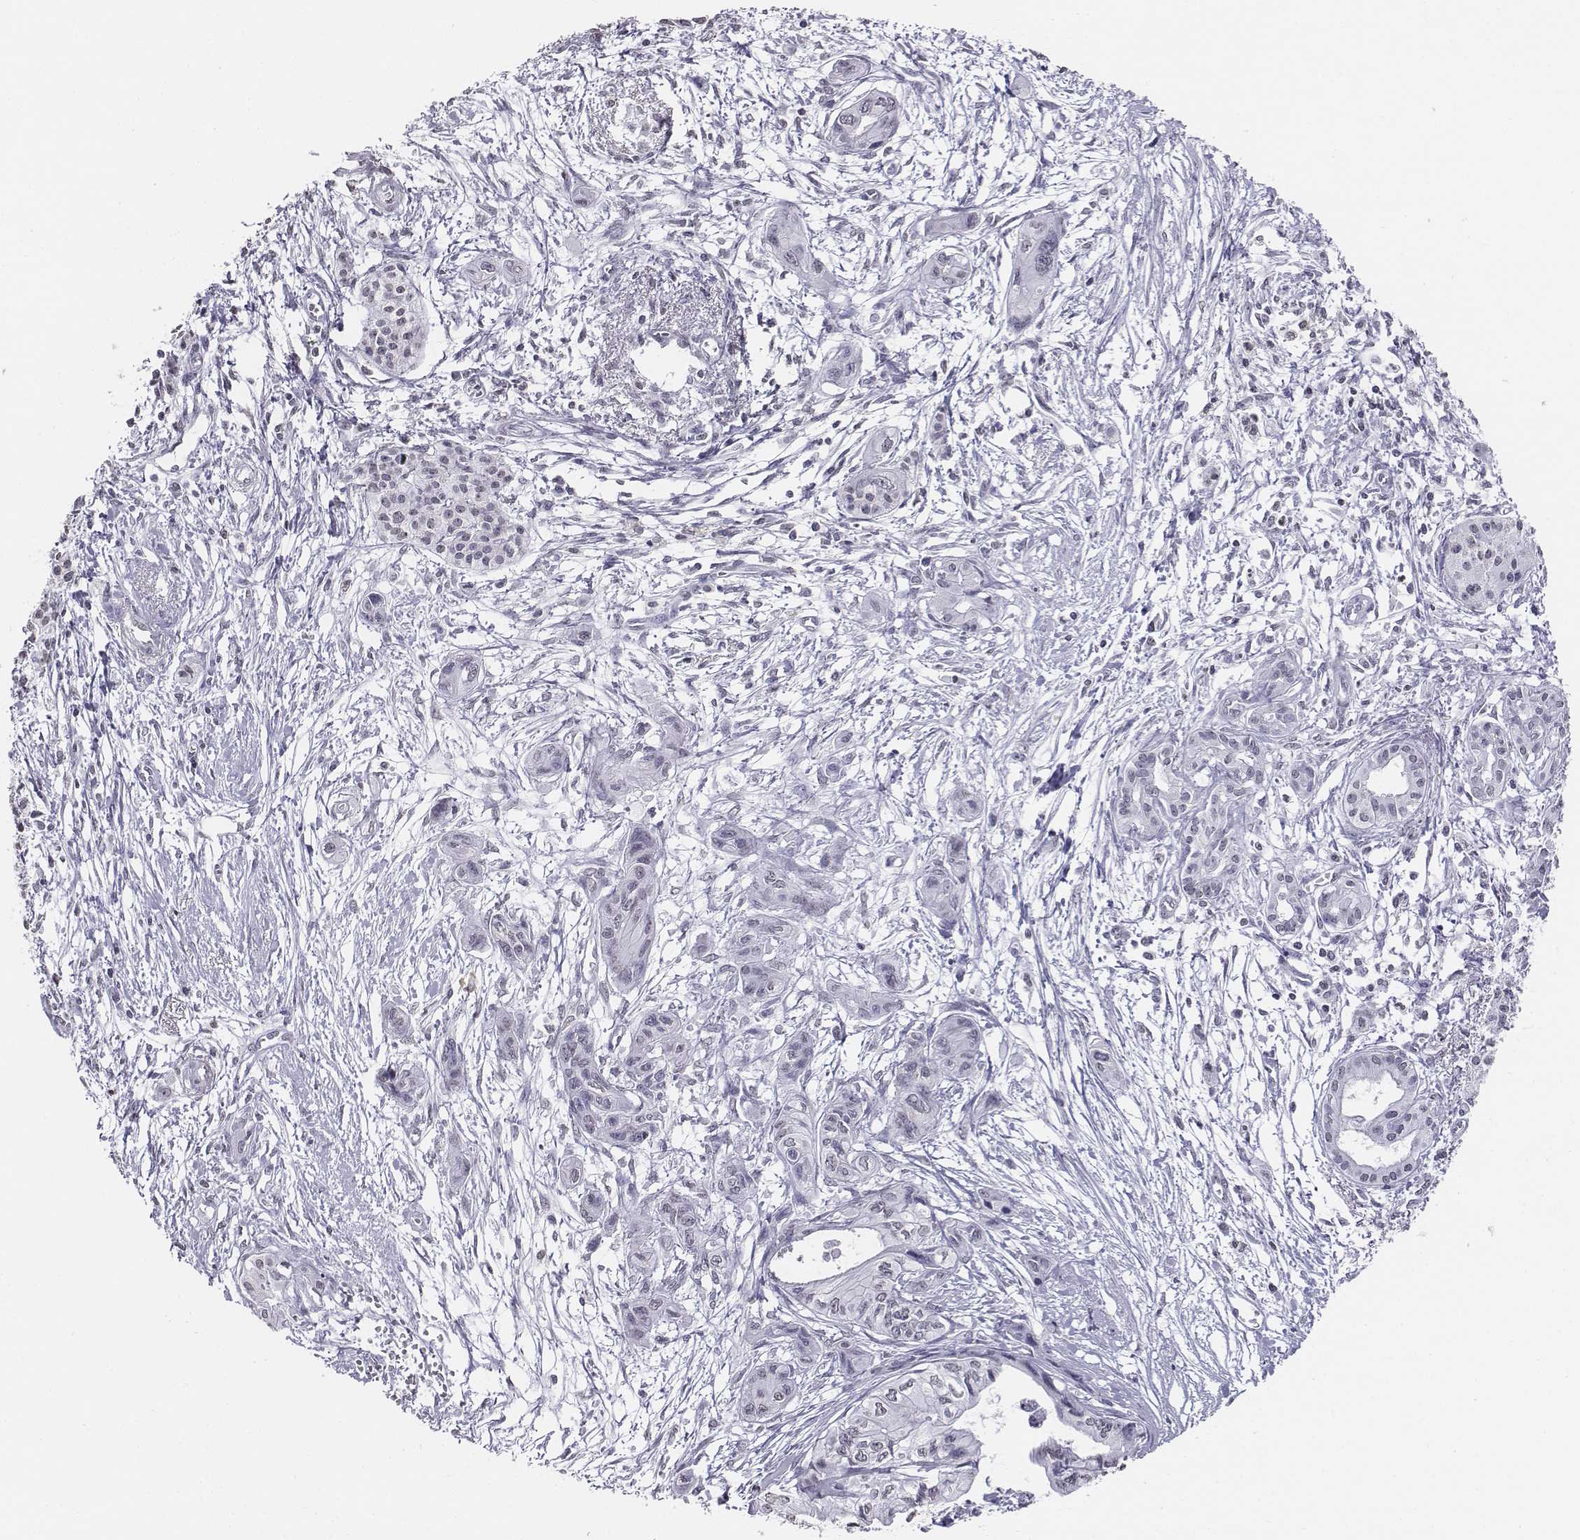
{"staining": {"intensity": "negative", "quantity": "none", "location": "none"}, "tissue": "pancreatic cancer", "cell_type": "Tumor cells", "image_type": "cancer", "snomed": [{"axis": "morphology", "description": "Adenocarcinoma, NOS"}, {"axis": "topography", "description": "Pancreas"}], "caption": "IHC histopathology image of pancreatic adenocarcinoma stained for a protein (brown), which shows no positivity in tumor cells.", "gene": "BARHL1", "patient": {"sex": "female", "age": 76}}